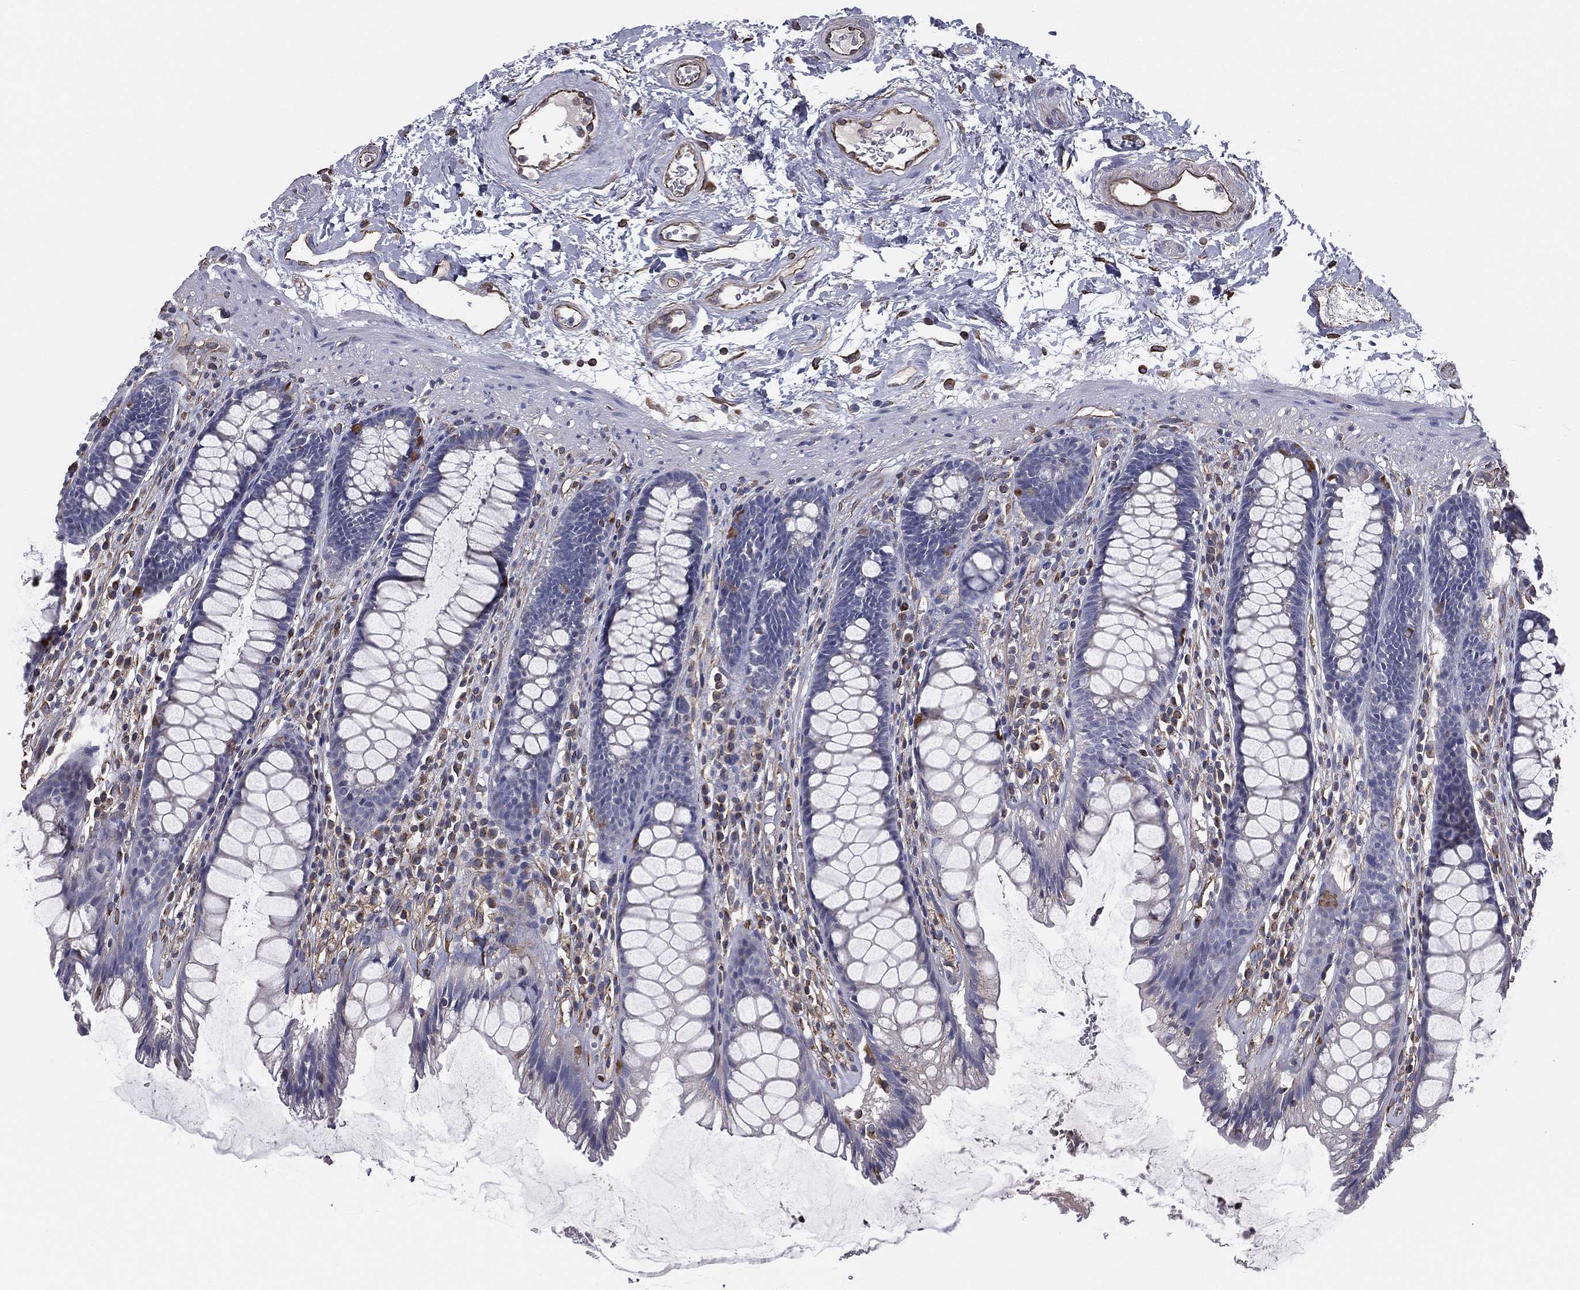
{"staining": {"intensity": "negative", "quantity": "none", "location": "none"}, "tissue": "rectum", "cell_type": "Glandular cells", "image_type": "normal", "snomed": [{"axis": "morphology", "description": "Normal tissue, NOS"}, {"axis": "topography", "description": "Rectum"}], "caption": "DAB (3,3'-diaminobenzidine) immunohistochemical staining of normal human rectum reveals no significant expression in glandular cells. (Brightfield microscopy of DAB immunohistochemistry (IHC) at high magnification).", "gene": "SCUBE1", "patient": {"sex": "male", "age": 72}}